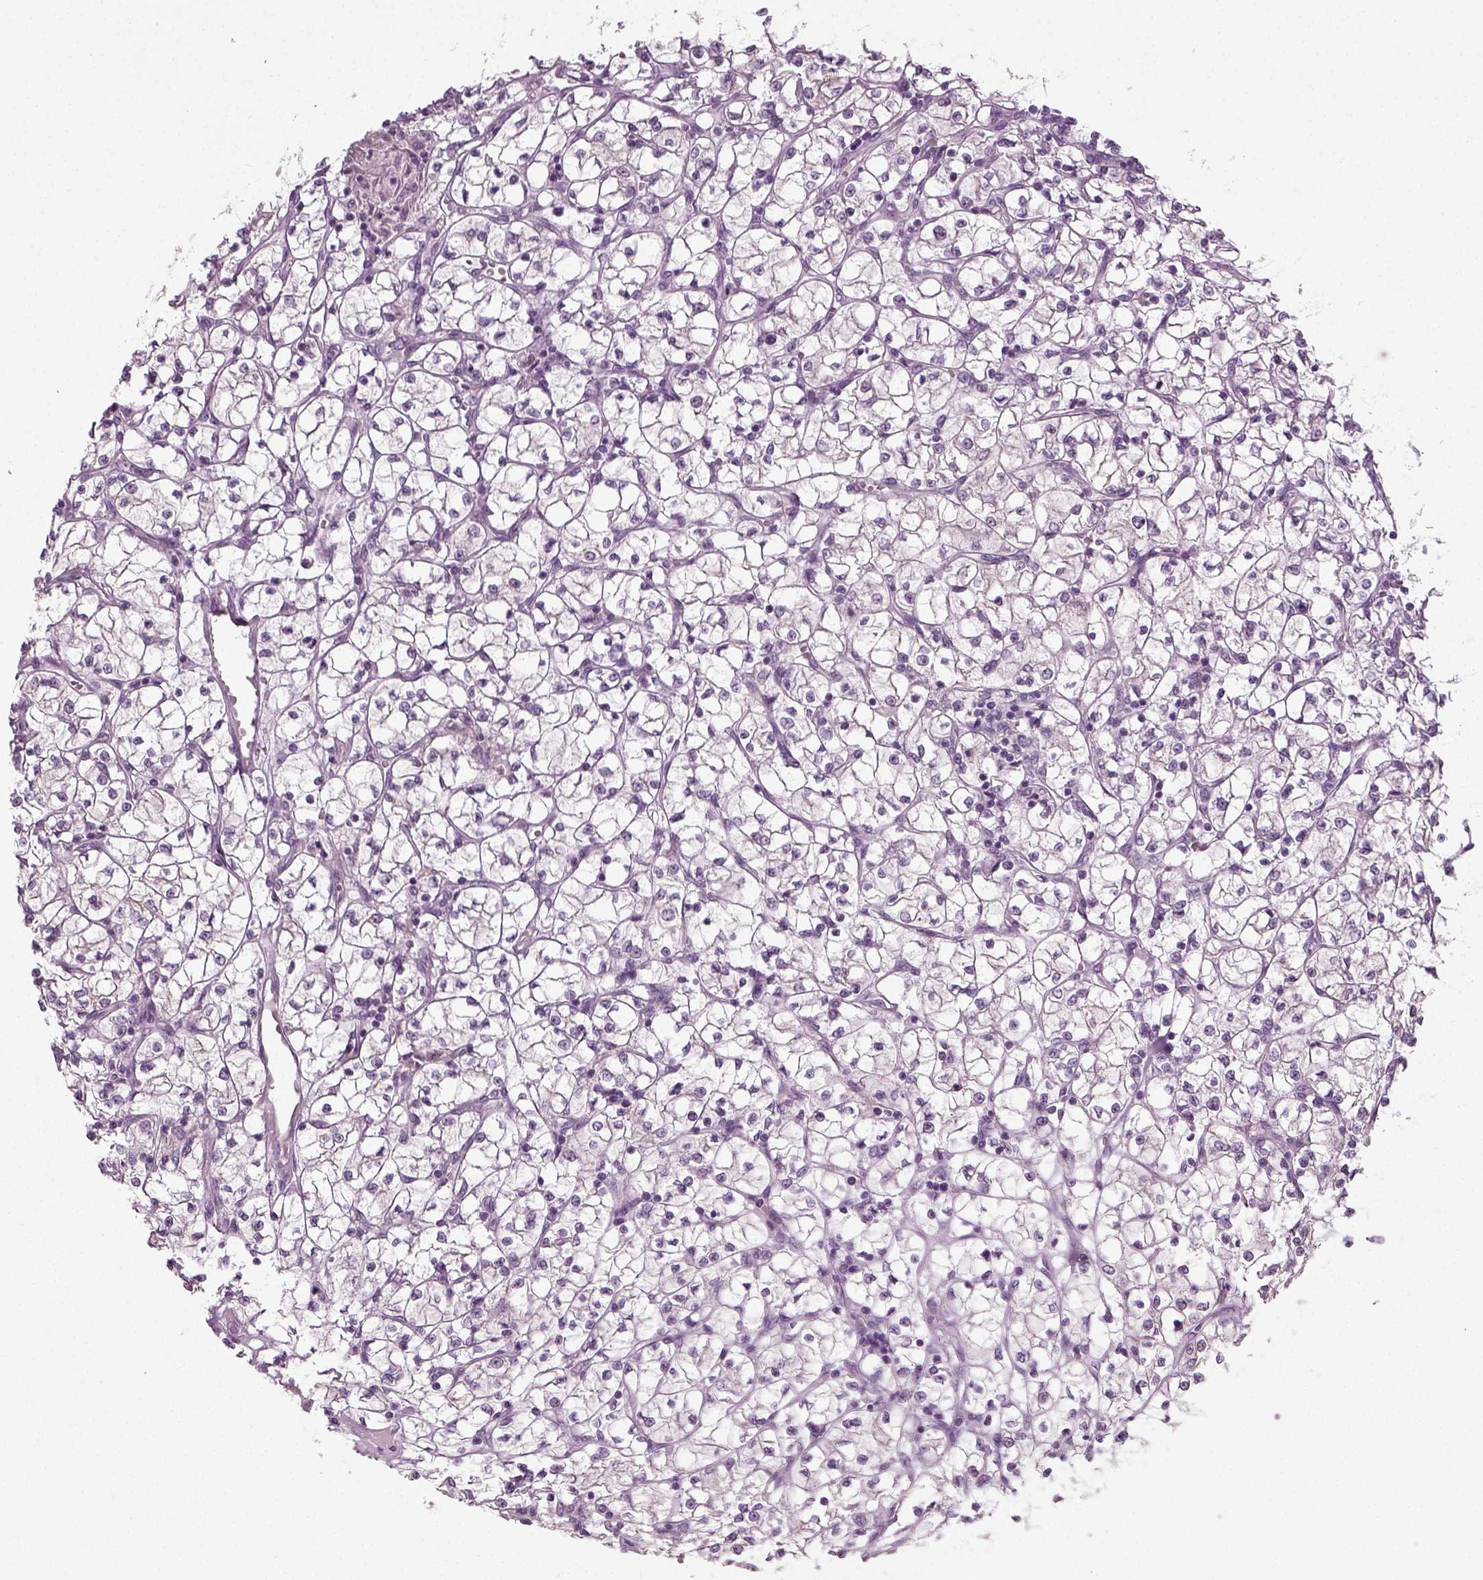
{"staining": {"intensity": "negative", "quantity": "none", "location": "none"}, "tissue": "renal cancer", "cell_type": "Tumor cells", "image_type": "cancer", "snomed": [{"axis": "morphology", "description": "Adenocarcinoma, NOS"}, {"axis": "topography", "description": "Kidney"}], "caption": "Tumor cells are negative for protein expression in human renal adenocarcinoma.", "gene": "SYNGAP1", "patient": {"sex": "female", "age": 64}}